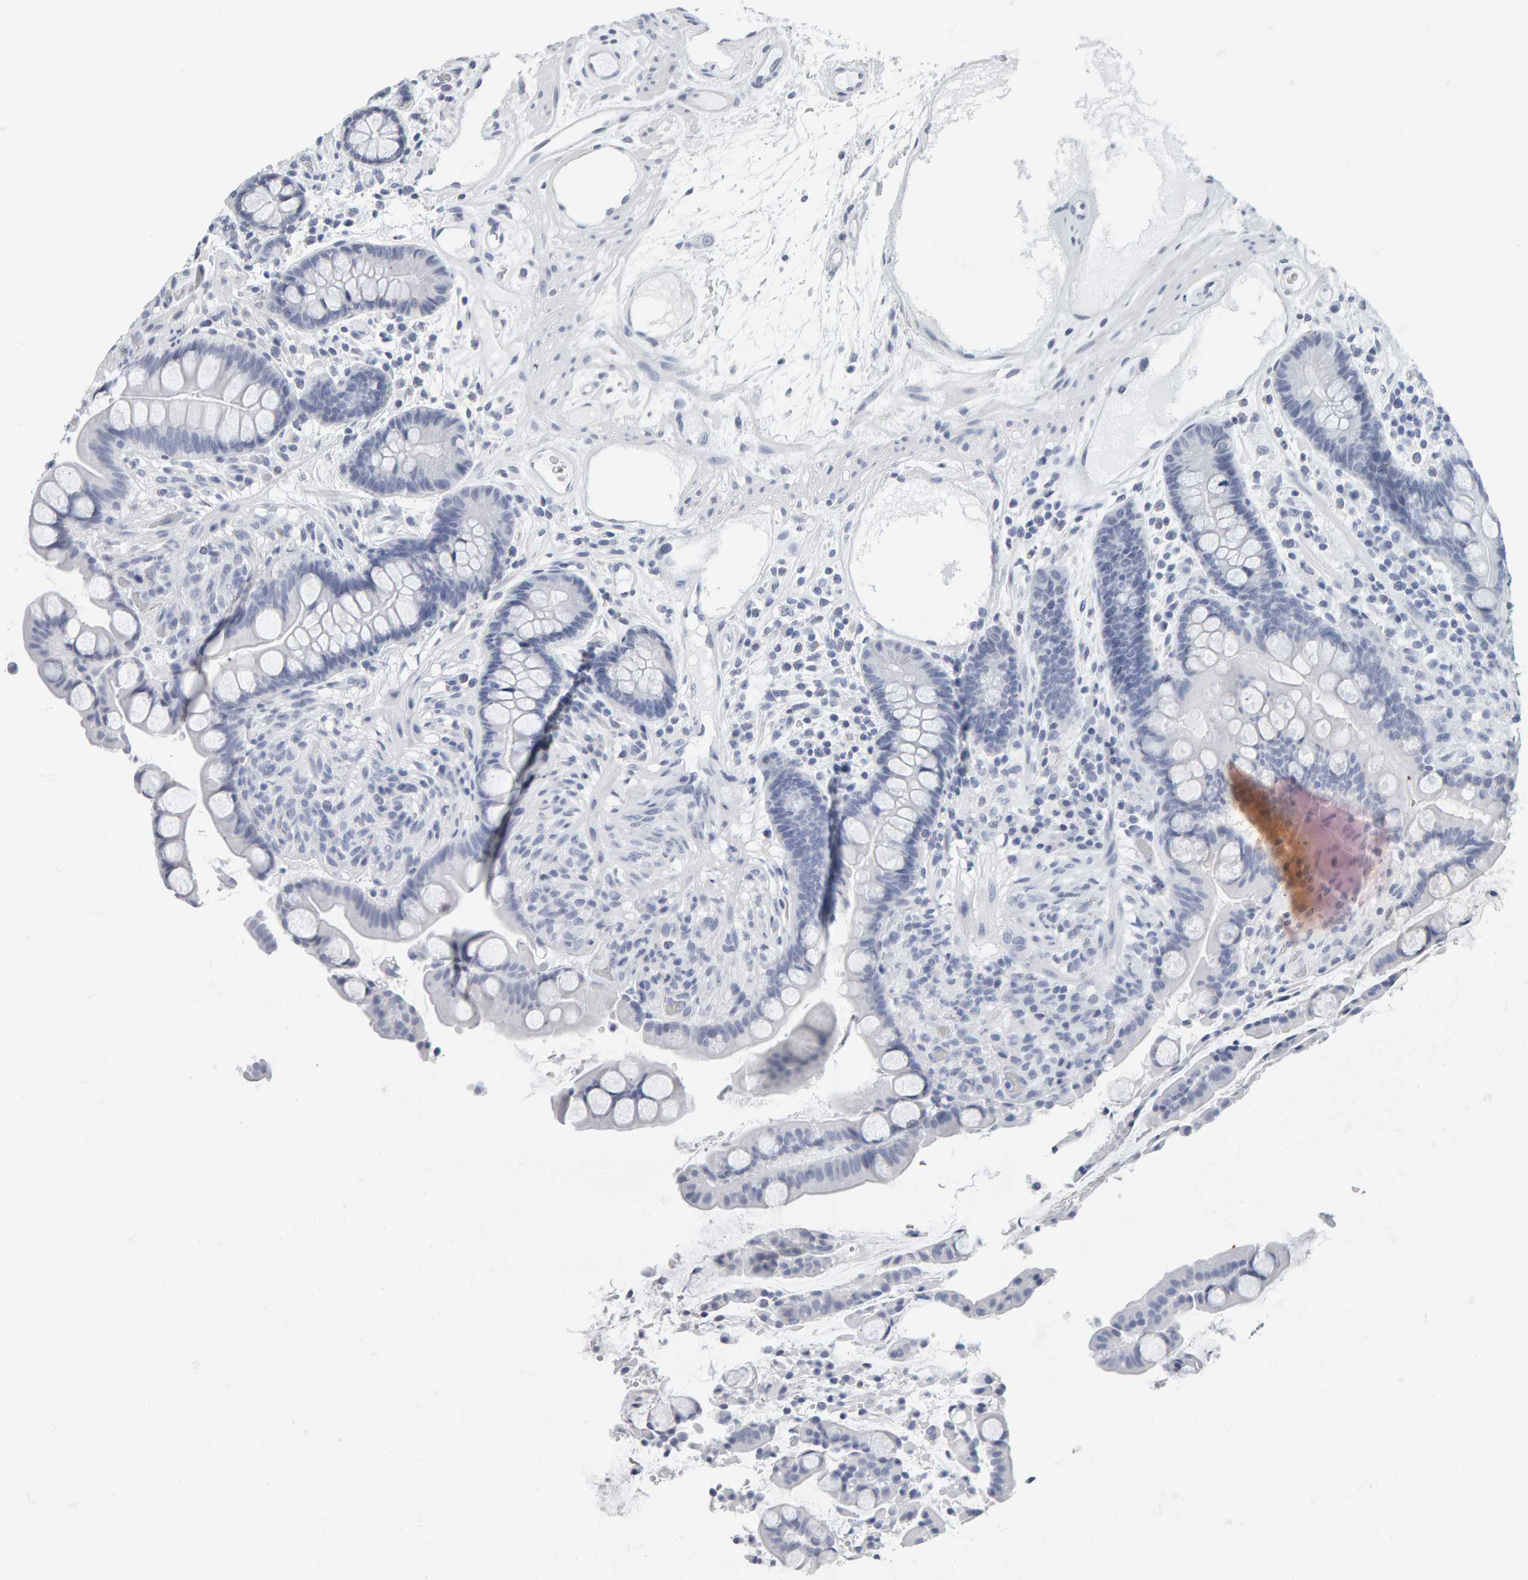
{"staining": {"intensity": "negative", "quantity": "none", "location": "none"}, "tissue": "colon", "cell_type": "Endothelial cells", "image_type": "normal", "snomed": [{"axis": "morphology", "description": "Normal tissue, NOS"}, {"axis": "topography", "description": "Colon"}], "caption": "The histopathology image reveals no significant expression in endothelial cells of colon.", "gene": "SPACA3", "patient": {"sex": "male", "age": 73}}